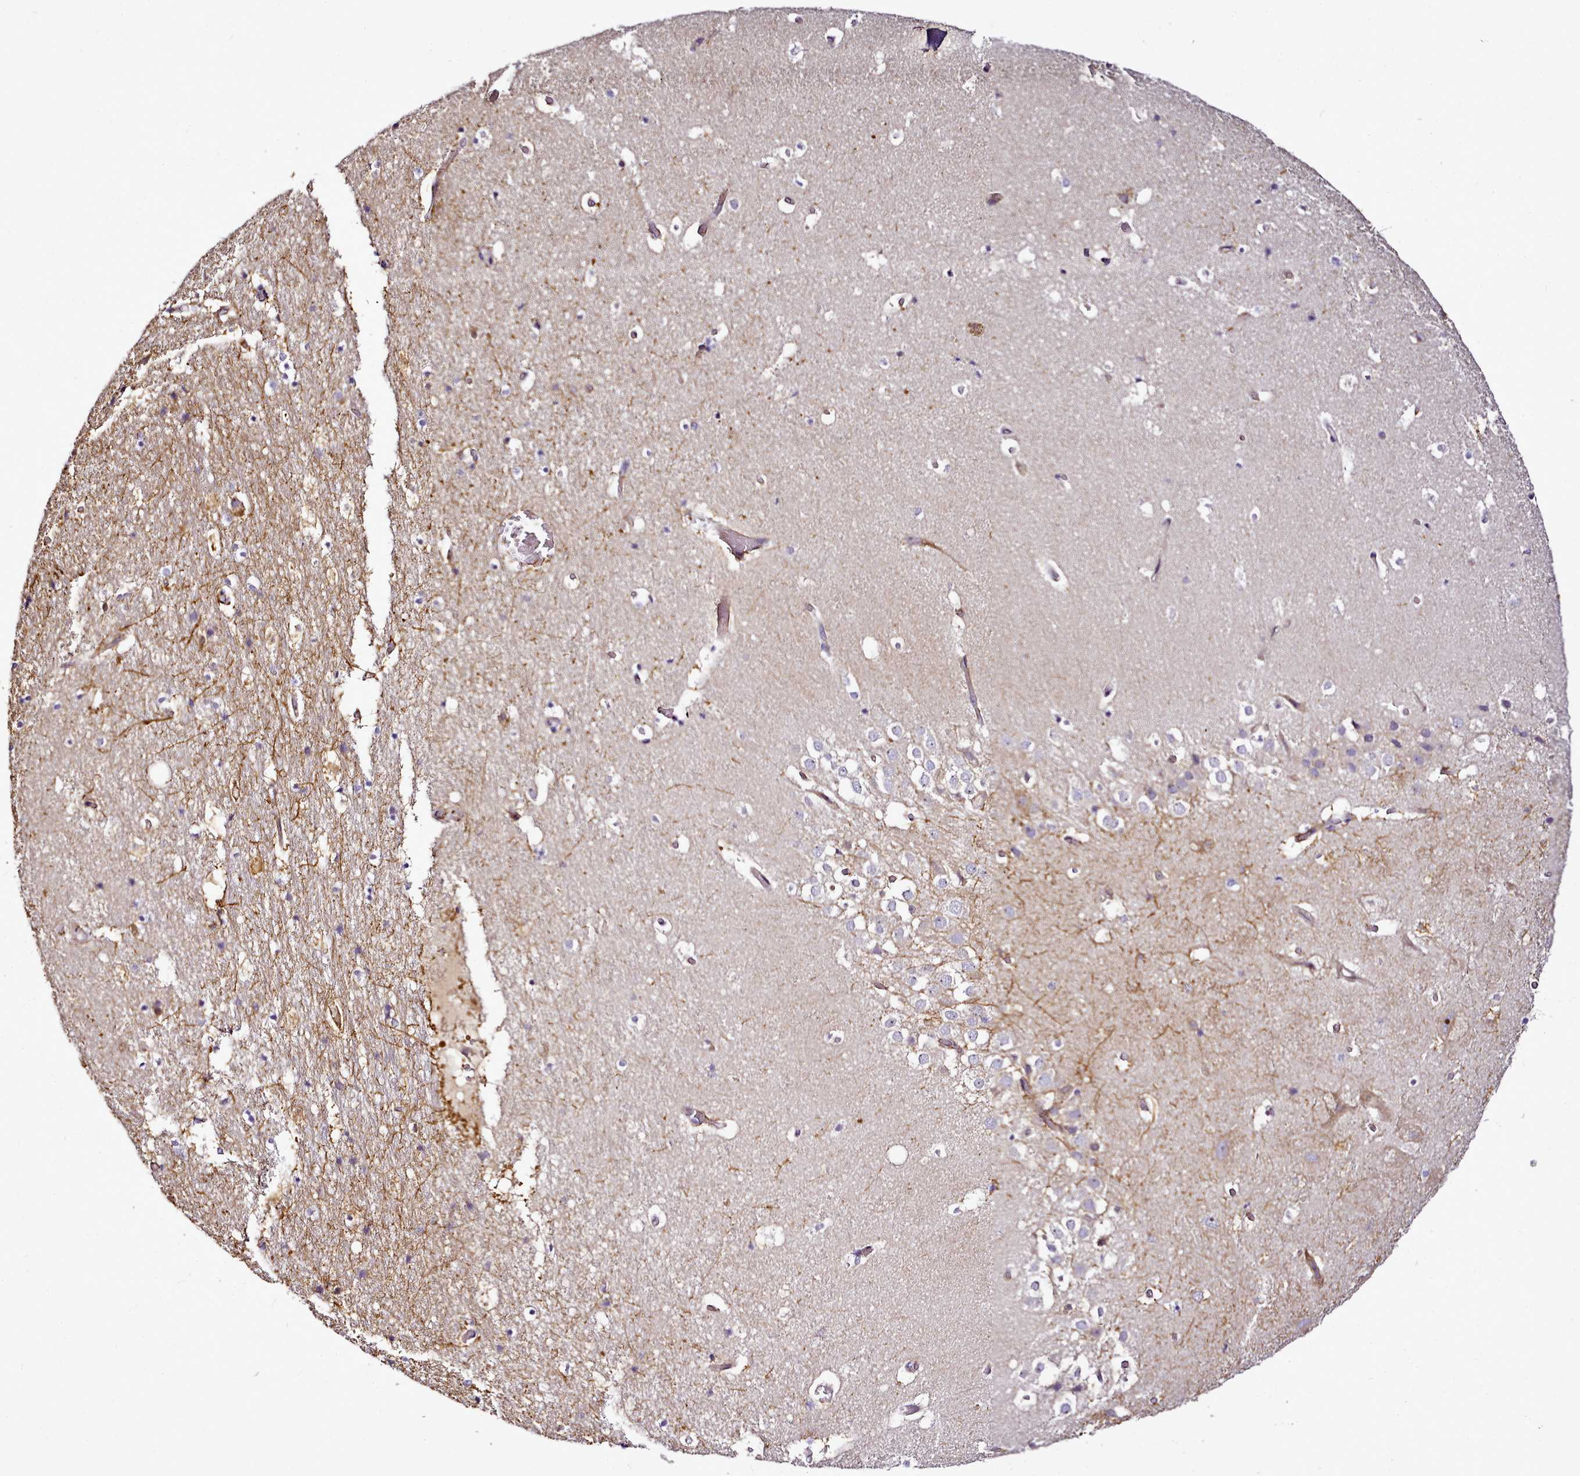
{"staining": {"intensity": "moderate", "quantity": "<25%", "location": "cytoplasmic/membranous"}, "tissue": "hippocampus", "cell_type": "Glial cells", "image_type": "normal", "snomed": [{"axis": "morphology", "description": "Normal tissue, NOS"}, {"axis": "topography", "description": "Hippocampus"}], "caption": "Immunohistochemical staining of normal human hippocampus shows <25% levels of moderate cytoplasmic/membranous protein positivity in approximately <25% of glial cells.", "gene": "NBPF10", "patient": {"sex": "female", "age": 52}}